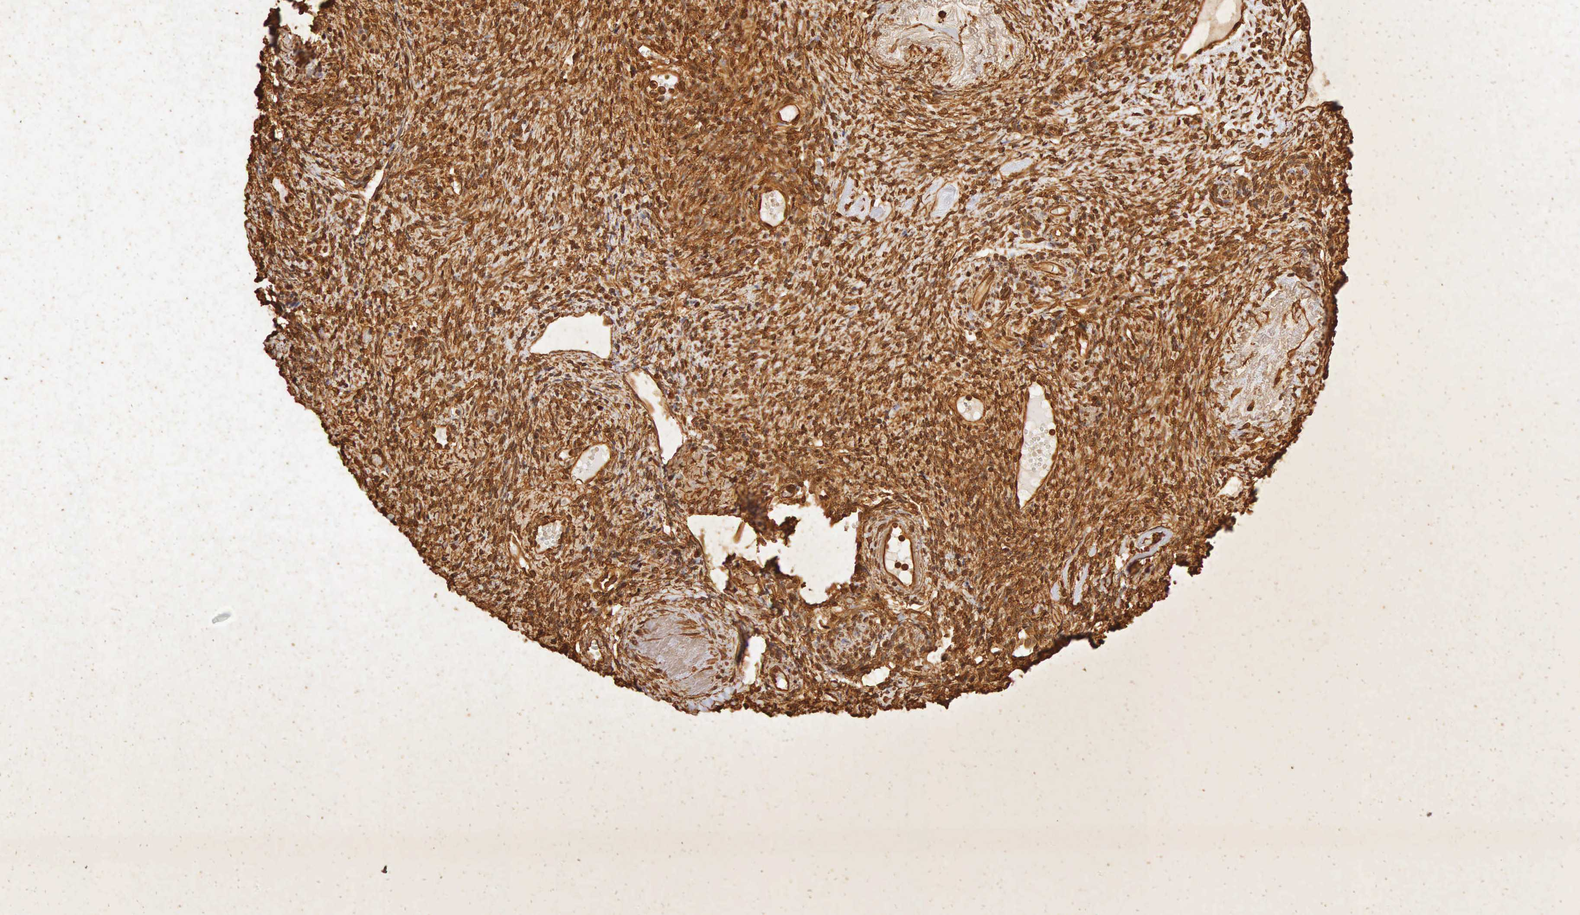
{"staining": {"intensity": "strong", "quantity": ">75%", "location": "nuclear"}, "tissue": "ovary", "cell_type": "Ovarian stroma cells", "image_type": "normal", "snomed": [{"axis": "morphology", "description": "Normal tissue, NOS"}, {"axis": "topography", "description": "Ovary"}], "caption": "A micrograph of ovary stained for a protein reveals strong nuclear brown staining in ovarian stroma cells.", "gene": "VIM", "patient": {"sex": "female", "age": 63}}